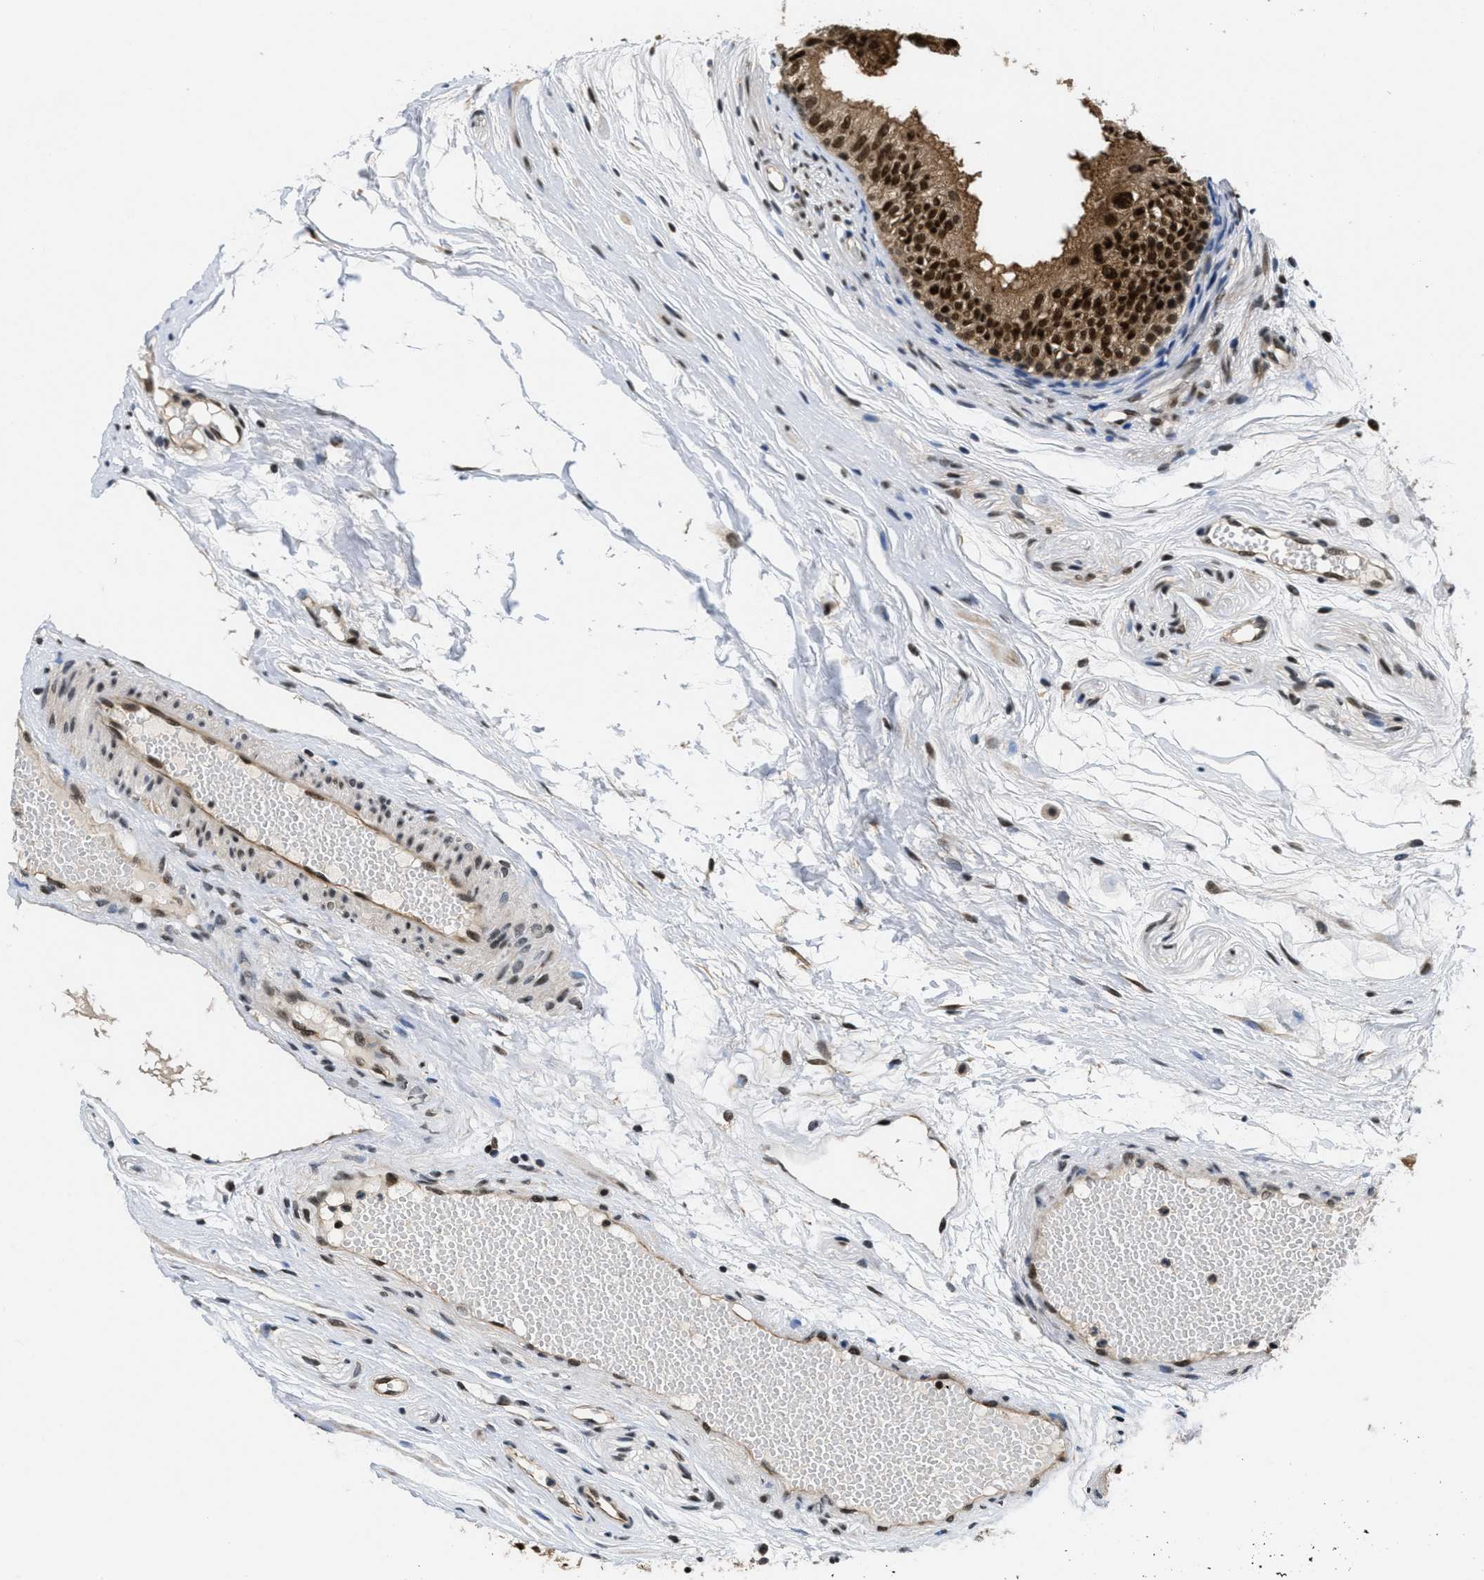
{"staining": {"intensity": "strong", "quantity": ">75%", "location": "cytoplasmic/membranous,nuclear"}, "tissue": "epididymis", "cell_type": "Glandular cells", "image_type": "normal", "snomed": [{"axis": "morphology", "description": "Normal tissue, NOS"}, {"axis": "morphology", "description": "Atrophy, NOS"}, {"axis": "topography", "description": "Testis"}, {"axis": "topography", "description": "Epididymis"}], "caption": "Immunohistochemical staining of unremarkable human epididymis displays >75% levels of strong cytoplasmic/membranous,nuclear protein positivity in about >75% of glandular cells. (DAB = brown stain, brightfield microscopy at high magnification).", "gene": "CUL4B", "patient": {"sex": "male", "age": 18}}